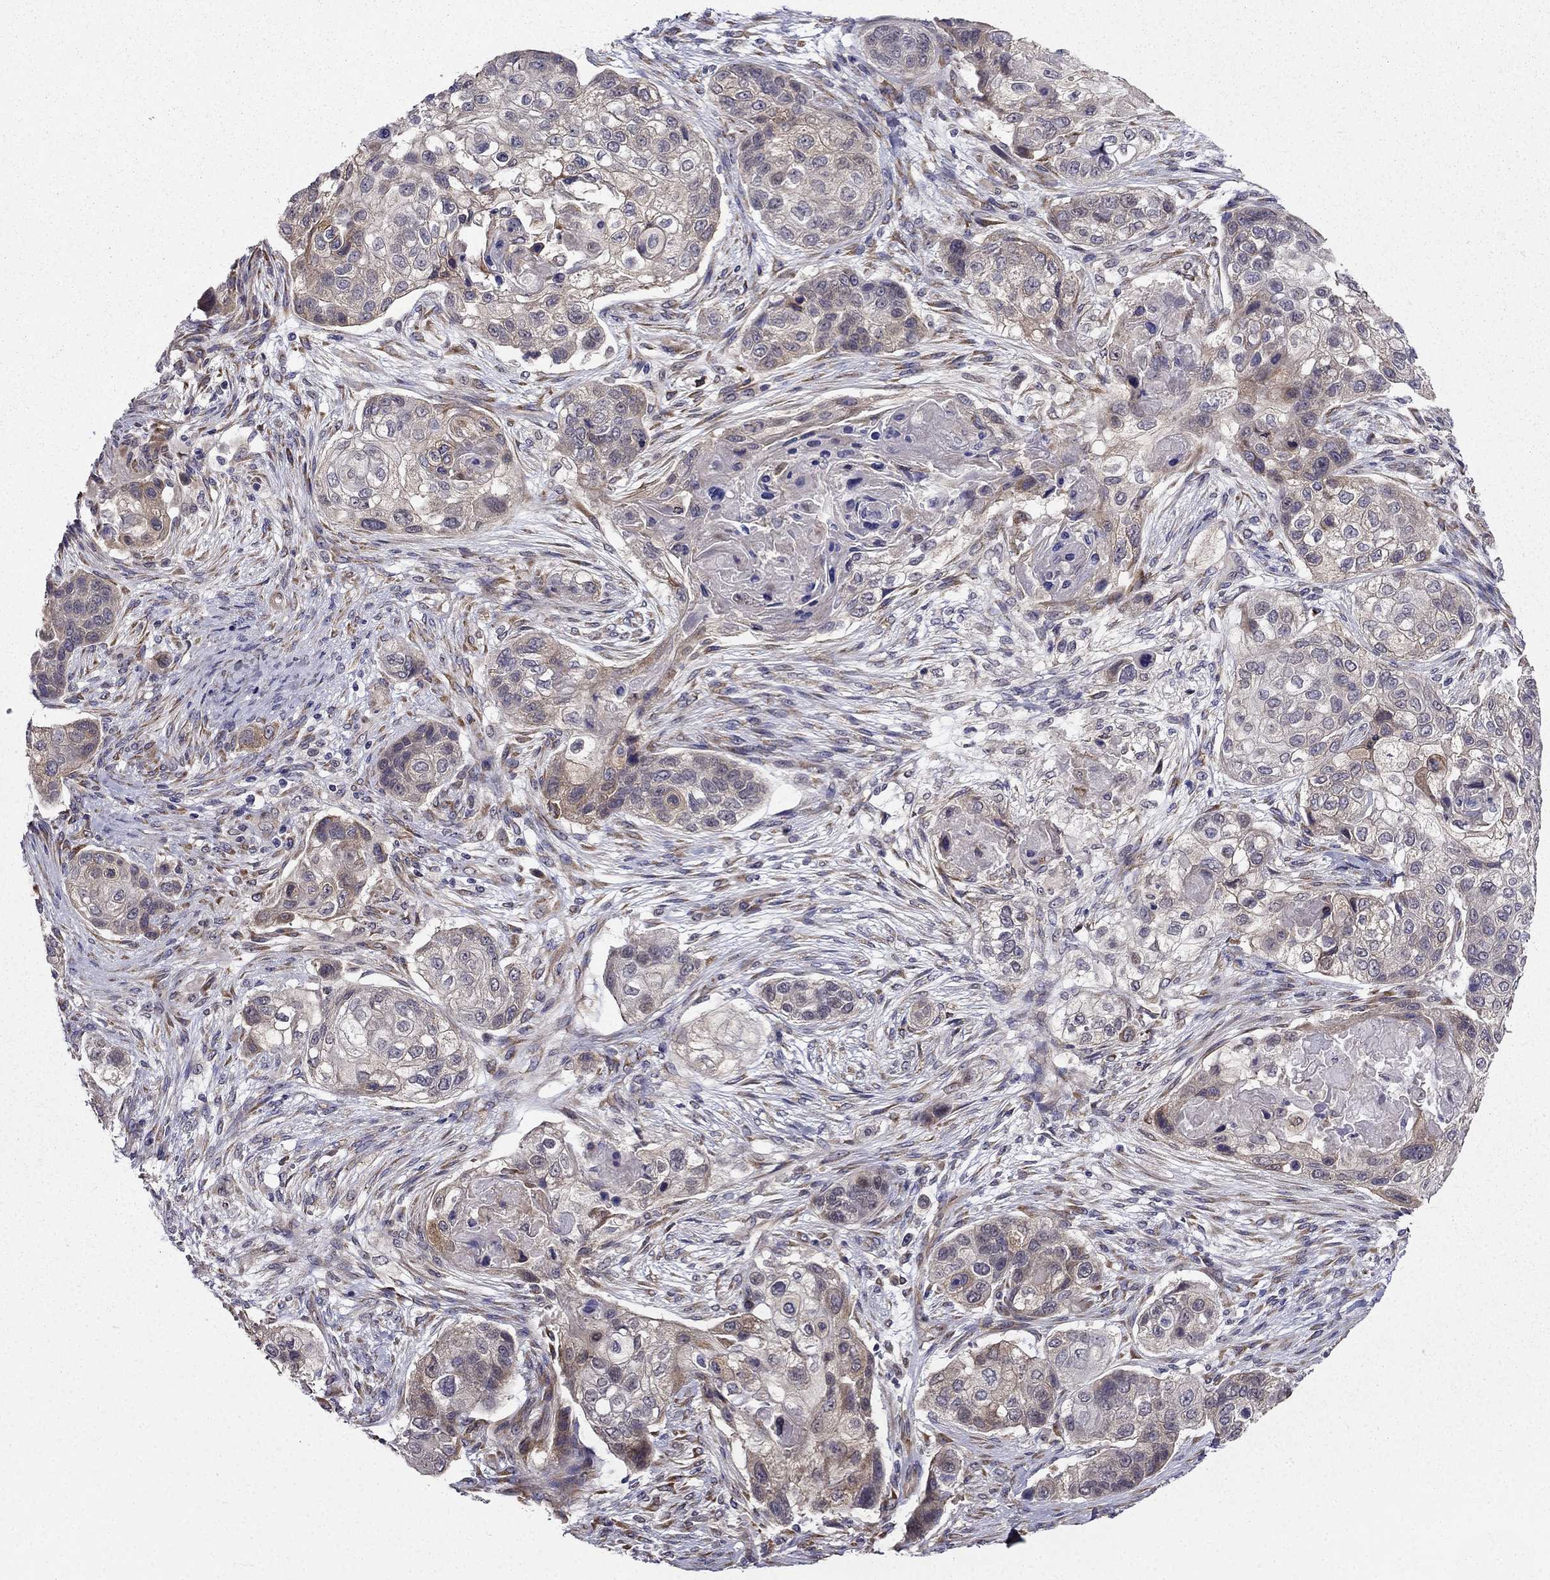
{"staining": {"intensity": "weak", "quantity": "<25%", "location": "cytoplasmic/membranous"}, "tissue": "lung cancer", "cell_type": "Tumor cells", "image_type": "cancer", "snomed": [{"axis": "morphology", "description": "Squamous cell carcinoma, NOS"}, {"axis": "topography", "description": "Lung"}], "caption": "Immunohistochemical staining of human squamous cell carcinoma (lung) shows no significant staining in tumor cells.", "gene": "ARHGEF28", "patient": {"sex": "male", "age": 69}}